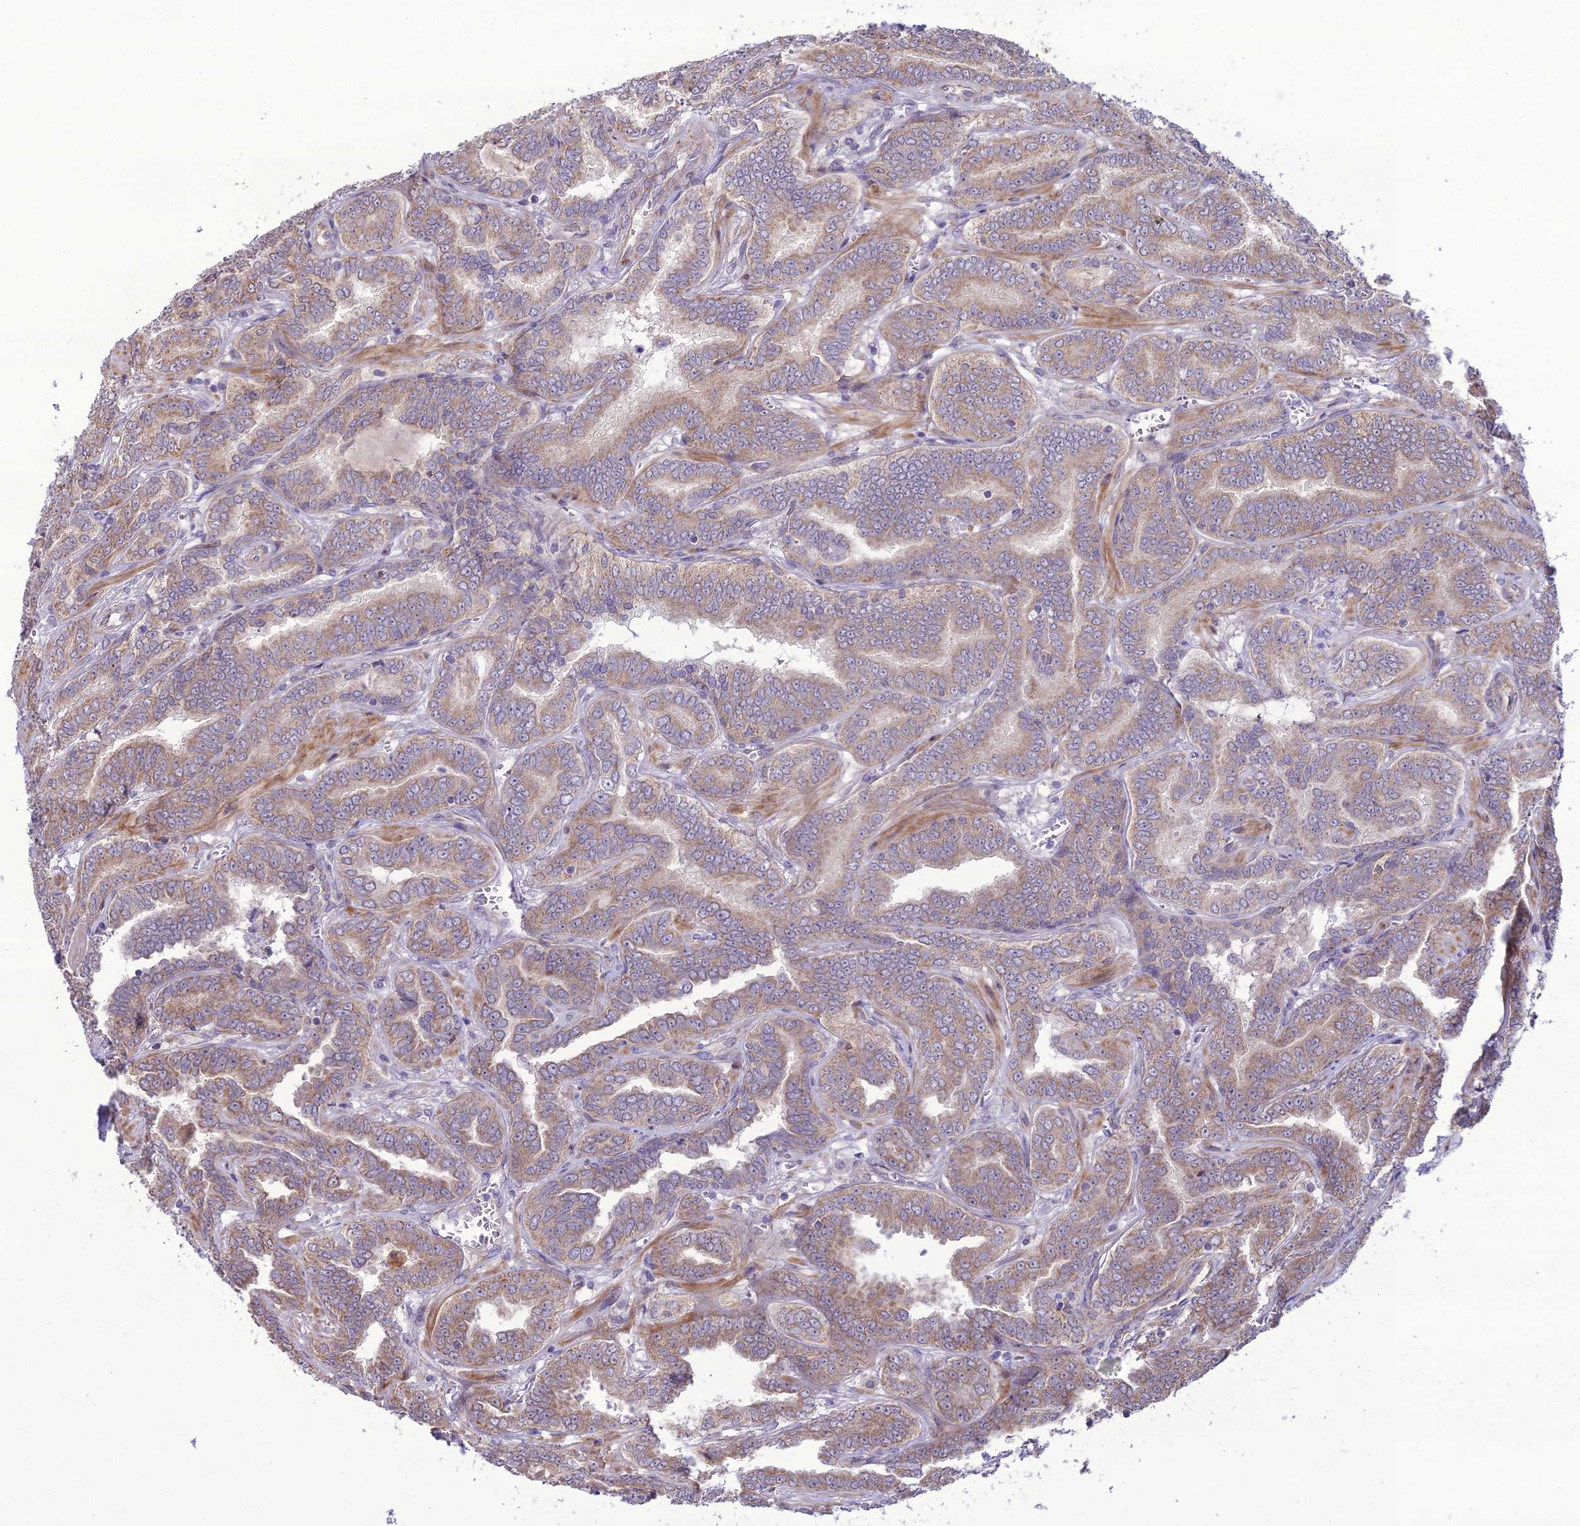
{"staining": {"intensity": "weak", "quantity": ">75%", "location": "cytoplasmic/membranous"}, "tissue": "prostate cancer", "cell_type": "Tumor cells", "image_type": "cancer", "snomed": [{"axis": "morphology", "description": "Adenocarcinoma, High grade"}, {"axis": "topography", "description": "Prostate"}], "caption": "Protein staining by immunohistochemistry (IHC) displays weak cytoplasmic/membranous positivity in approximately >75% of tumor cells in high-grade adenocarcinoma (prostate). (IHC, brightfield microscopy, high magnification).", "gene": "NODAL", "patient": {"sex": "male", "age": 67}}